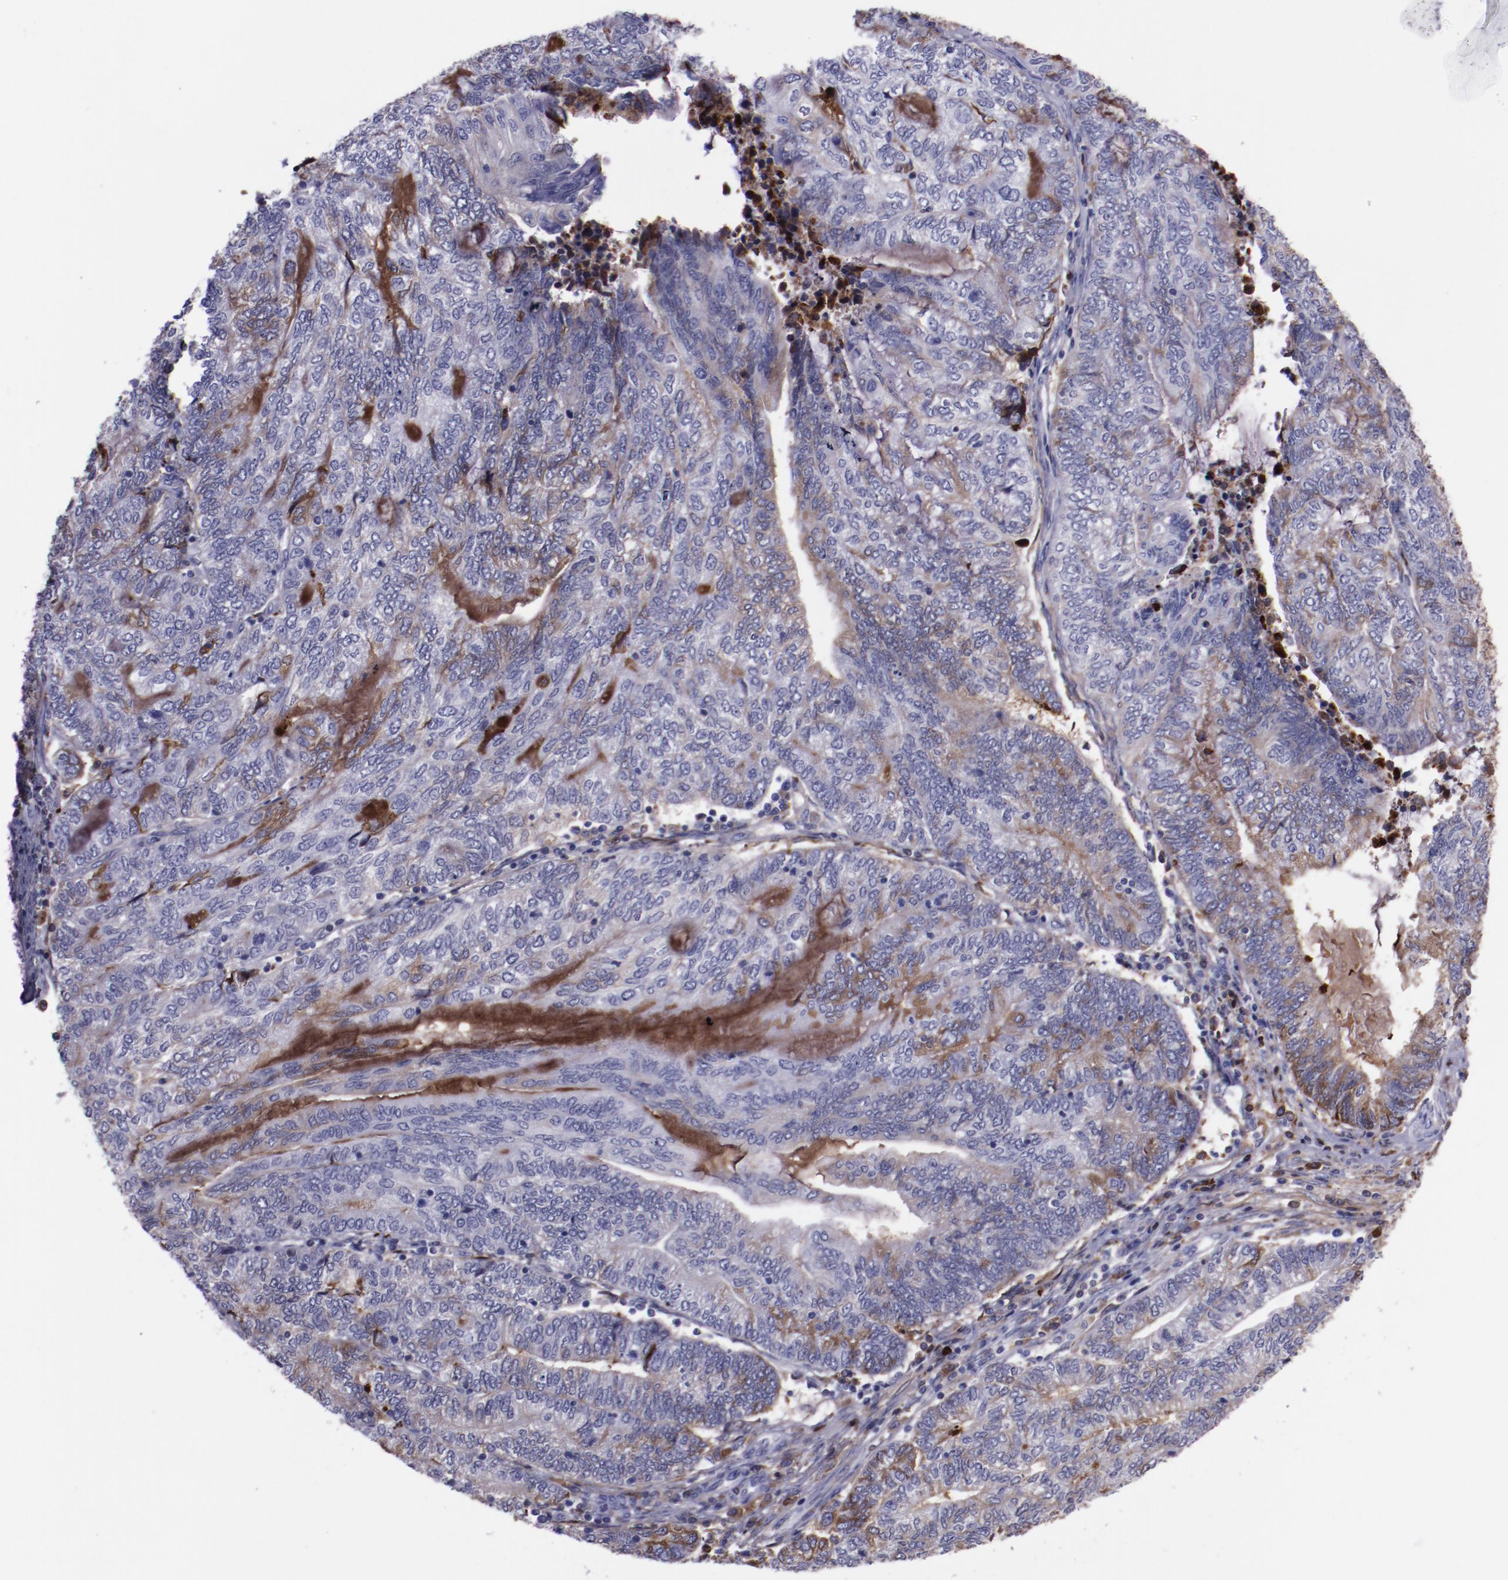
{"staining": {"intensity": "moderate", "quantity": "25%-75%", "location": "cytoplasmic/membranous"}, "tissue": "endometrial cancer", "cell_type": "Tumor cells", "image_type": "cancer", "snomed": [{"axis": "morphology", "description": "Adenocarcinoma, NOS"}, {"axis": "topography", "description": "Uterus"}, {"axis": "topography", "description": "Endometrium"}], "caption": "Adenocarcinoma (endometrial) tissue demonstrates moderate cytoplasmic/membranous staining in approximately 25%-75% of tumor cells, visualized by immunohistochemistry.", "gene": "APOH", "patient": {"sex": "female", "age": 70}}